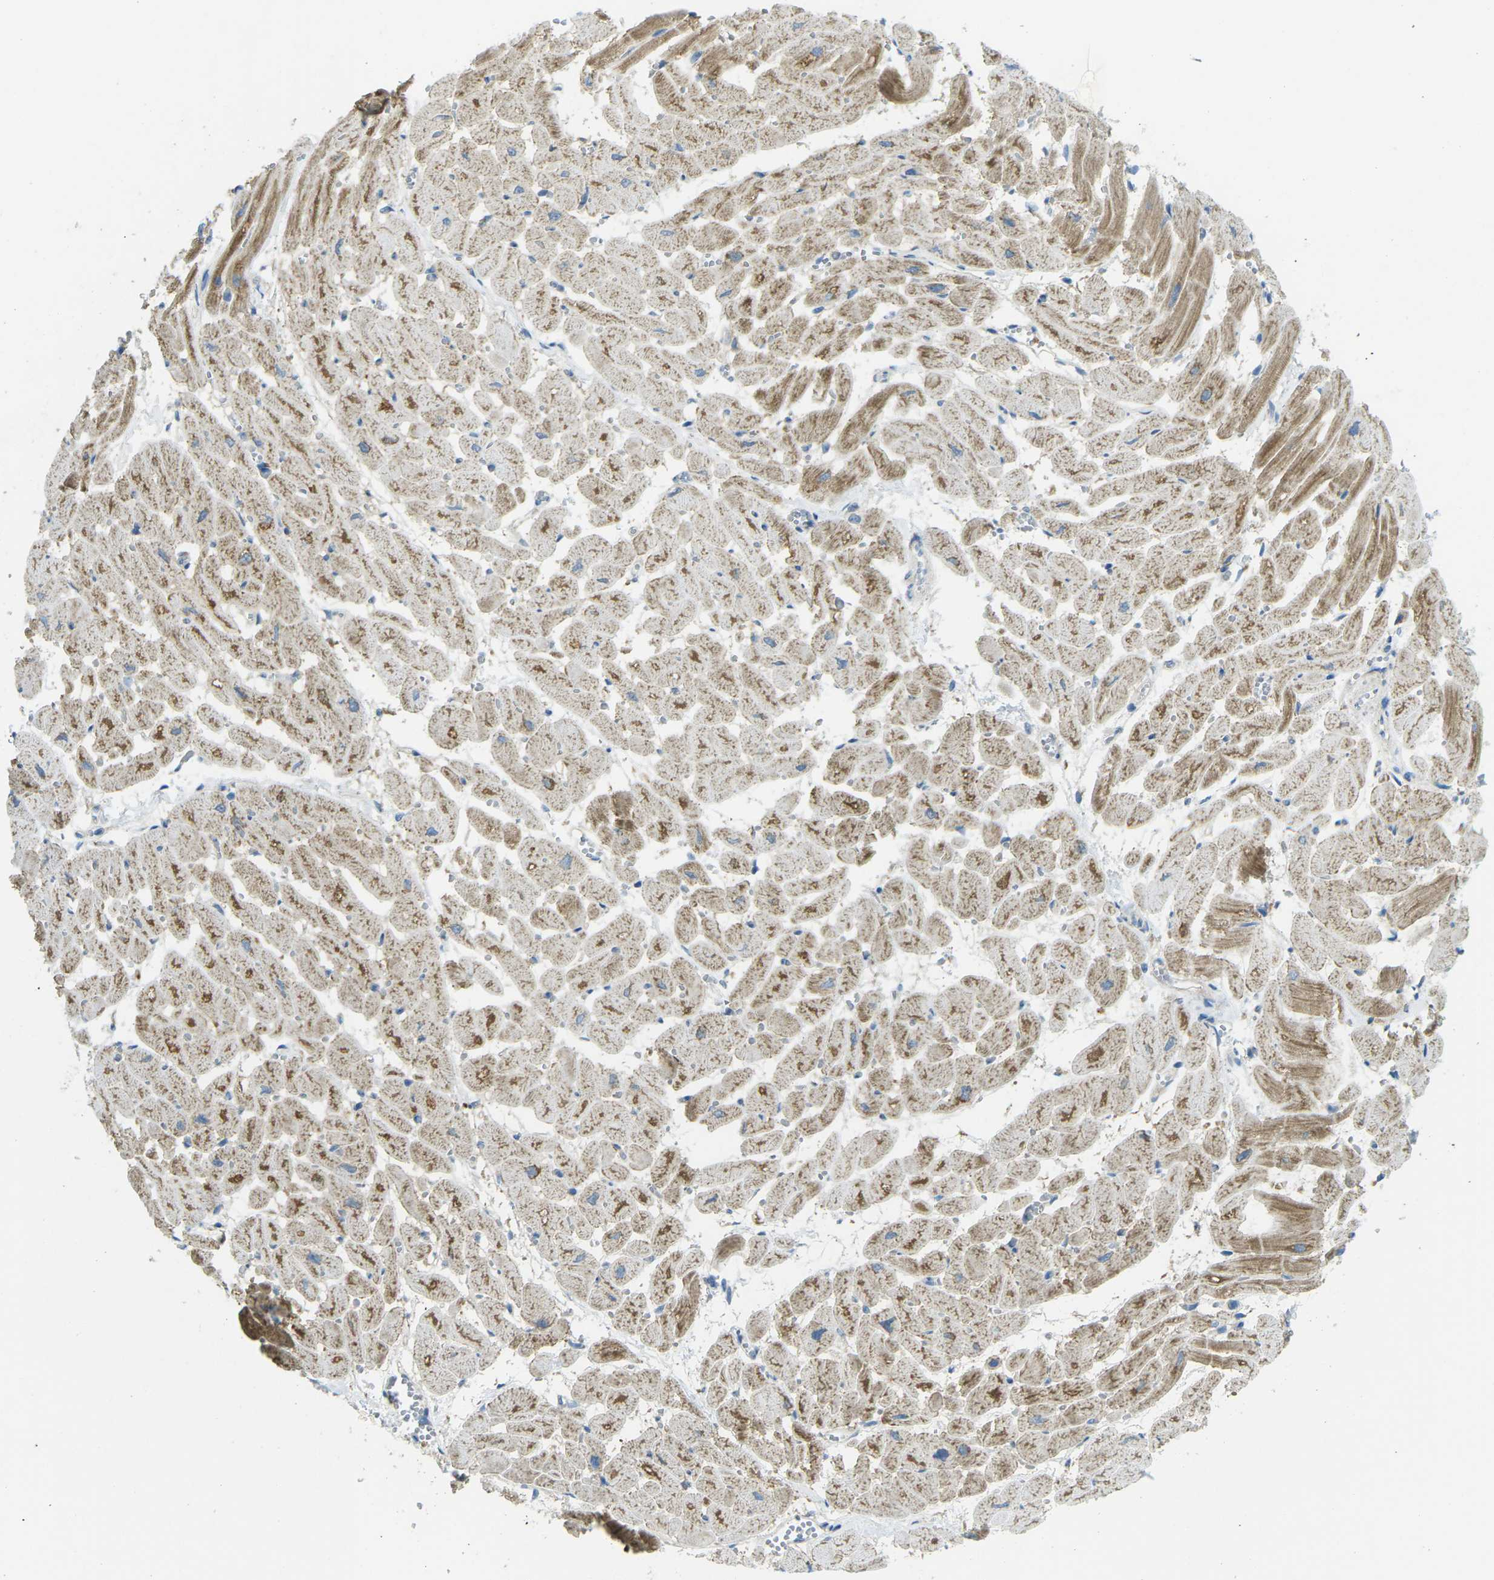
{"staining": {"intensity": "moderate", "quantity": ">75%", "location": "cytoplasmic/membranous"}, "tissue": "heart muscle", "cell_type": "Cardiomyocytes", "image_type": "normal", "snomed": [{"axis": "morphology", "description": "Normal tissue, NOS"}, {"axis": "topography", "description": "Heart"}], "caption": "High-power microscopy captured an IHC photomicrograph of normal heart muscle, revealing moderate cytoplasmic/membranous expression in about >75% of cardiomyocytes. (DAB (3,3'-diaminobenzidine) IHC with brightfield microscopy, high magnification).", "gene": "MYLK4", "patient": {"sex": "male", "age": 45}}